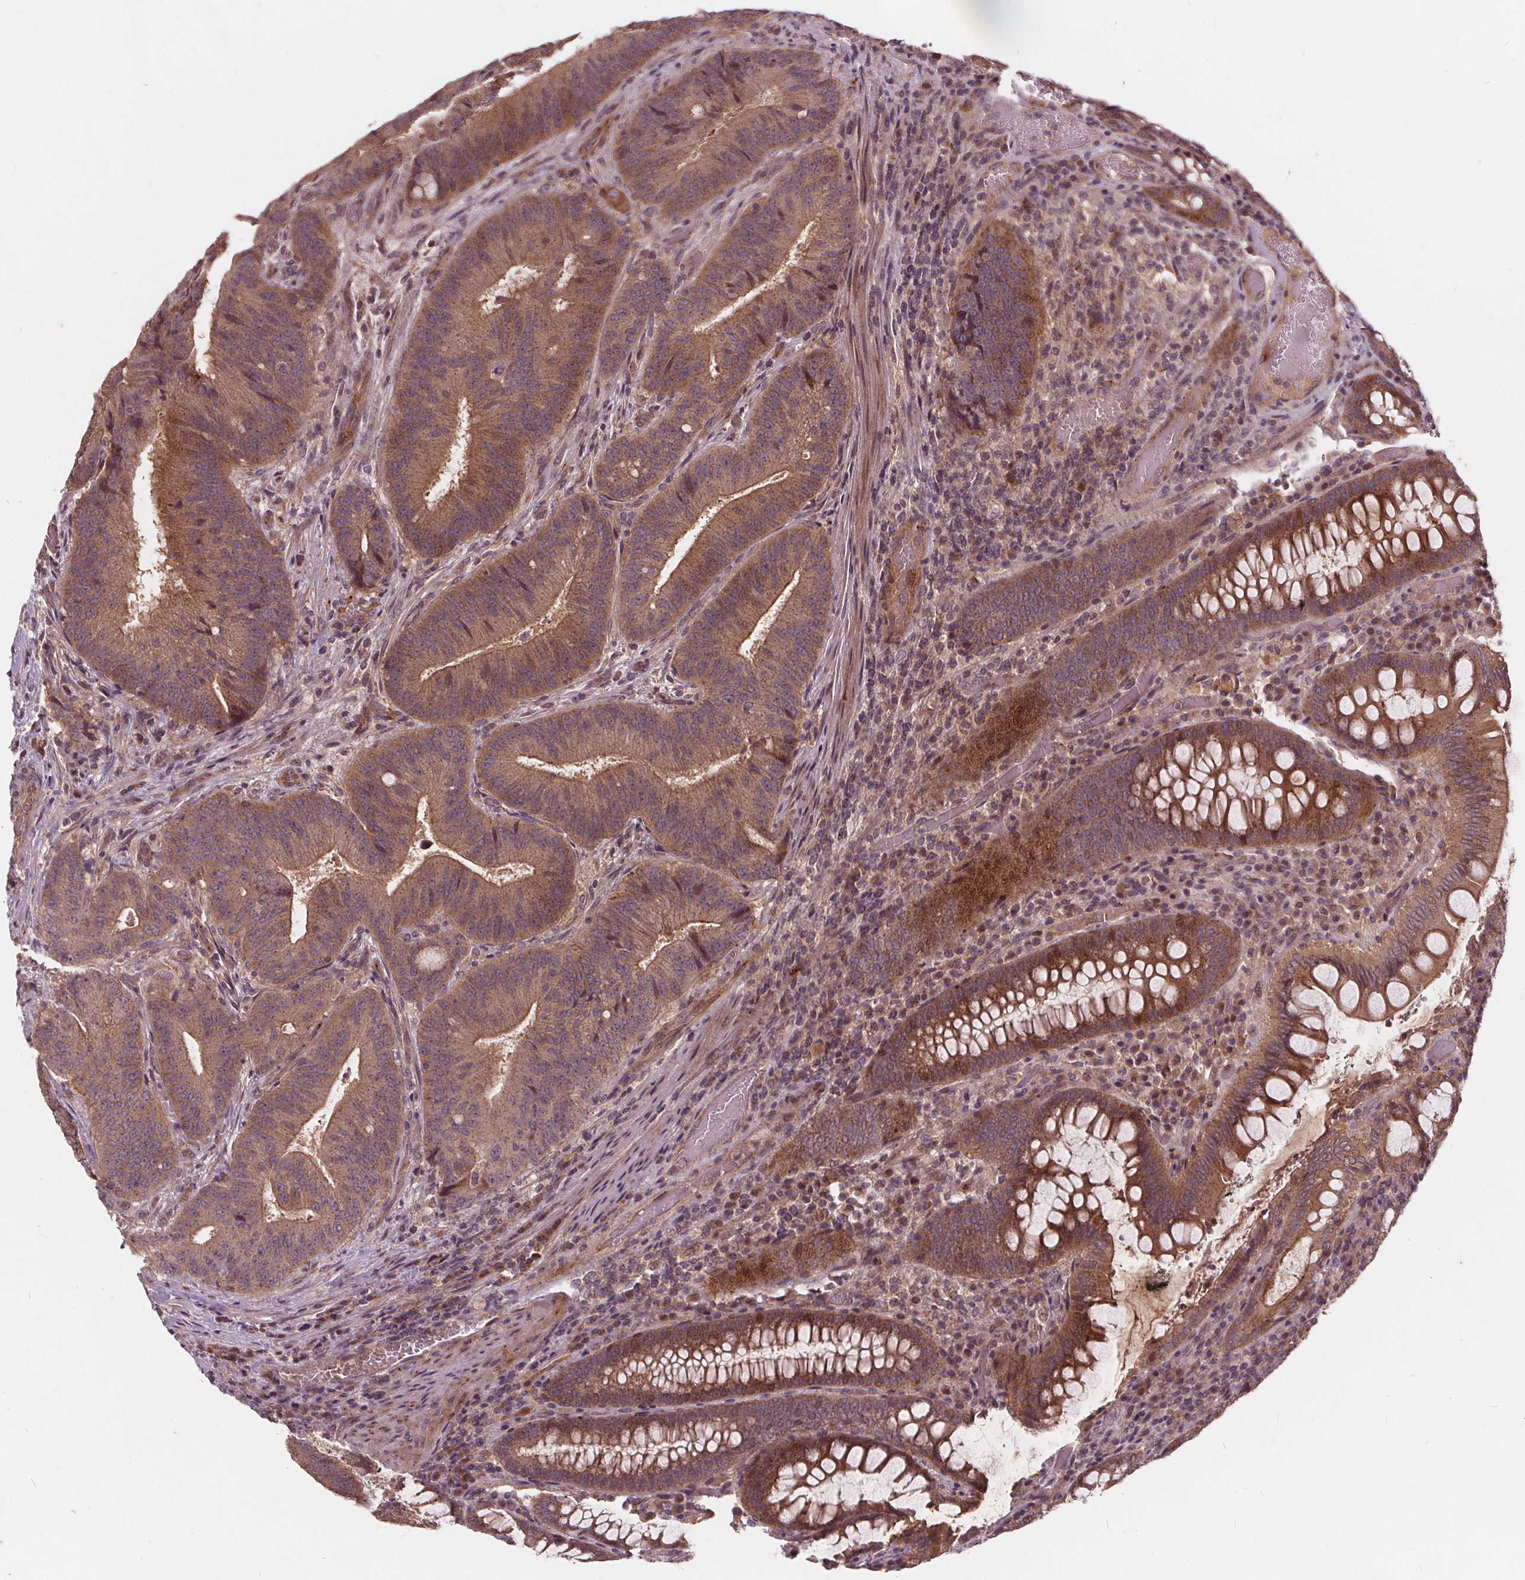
{"staining": {"intensity": "moderate", "quantity": ">75%", "location": "cytoplasmic/membranous"}, "tissue": "colorectal cancer", "cell_type": "Tumor cells", "image_type": "cancer", "snomed": [{"axis": "morphology", "description": "Adenocarcinoma, NOS"}, {"axis": "topography", "description": "Colon"}], "caption": "Protein staining reveals moderate cytoplasmic/membranous expression in about >75% of tumor cells in adenocarcinoma (colorectal).", "gene": "CSNK1G2", "patient": {"sex": "female", "age": 43}}